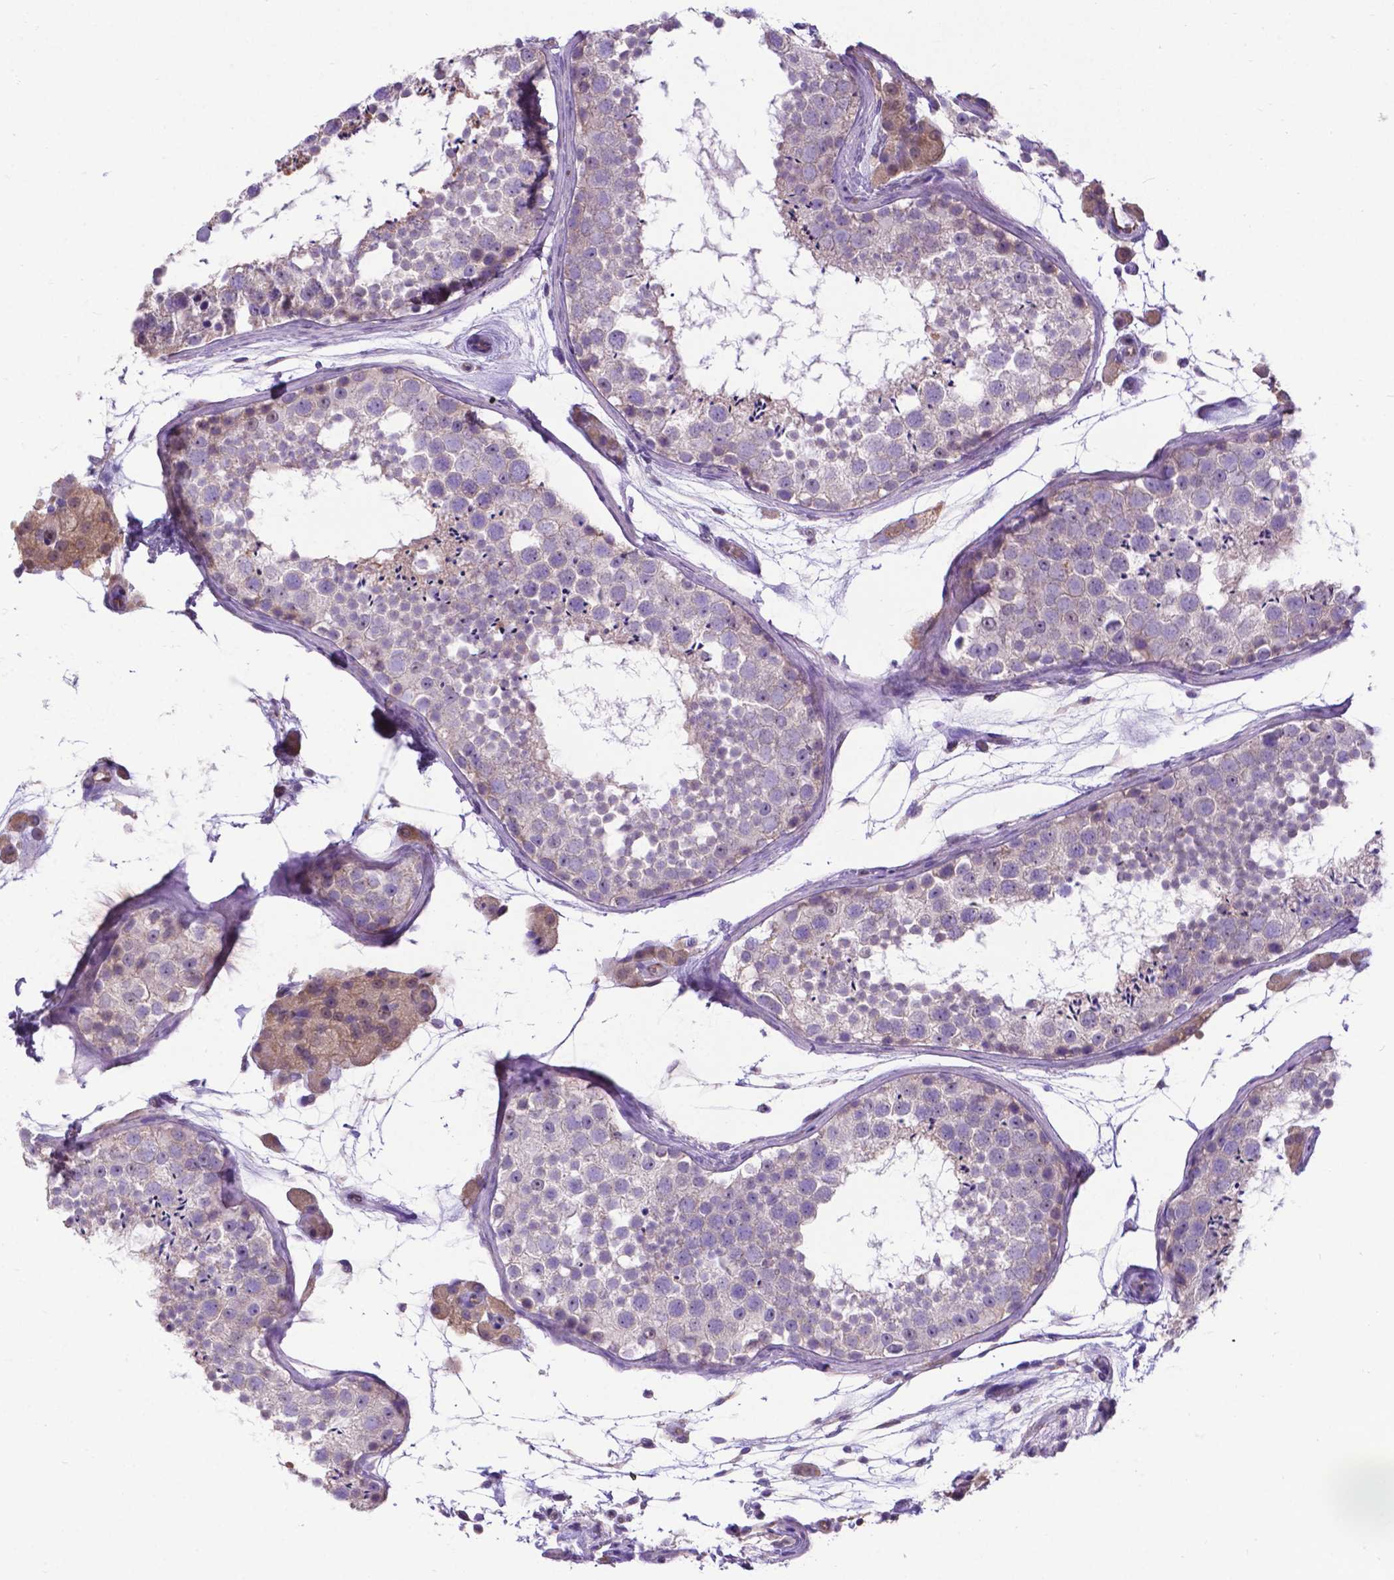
{"staining": {"intensity": "negative", "quantity": "none", "location": "none"}, "tissue": "testis", "cell_type": "Cells in seminiferous ducts", "image_type": "normal", "snomed": [{"axis": "morphology", "description": "Normal tissue, NOS"}, {"axis": "topography", "description": "Testis"}], "caption": "This is a image of immunohistochemistry (IHC) staining of normal testis, which shows no positivity in cells in seminiferous ducts. Brightfield microscopy of immunohistochemistry (IHC) stained with DAB (brown) and hematoxylin (blue), captured at high magnification.", "gene": "RPL6", "patient": {"sex": "male", "age": 41}}